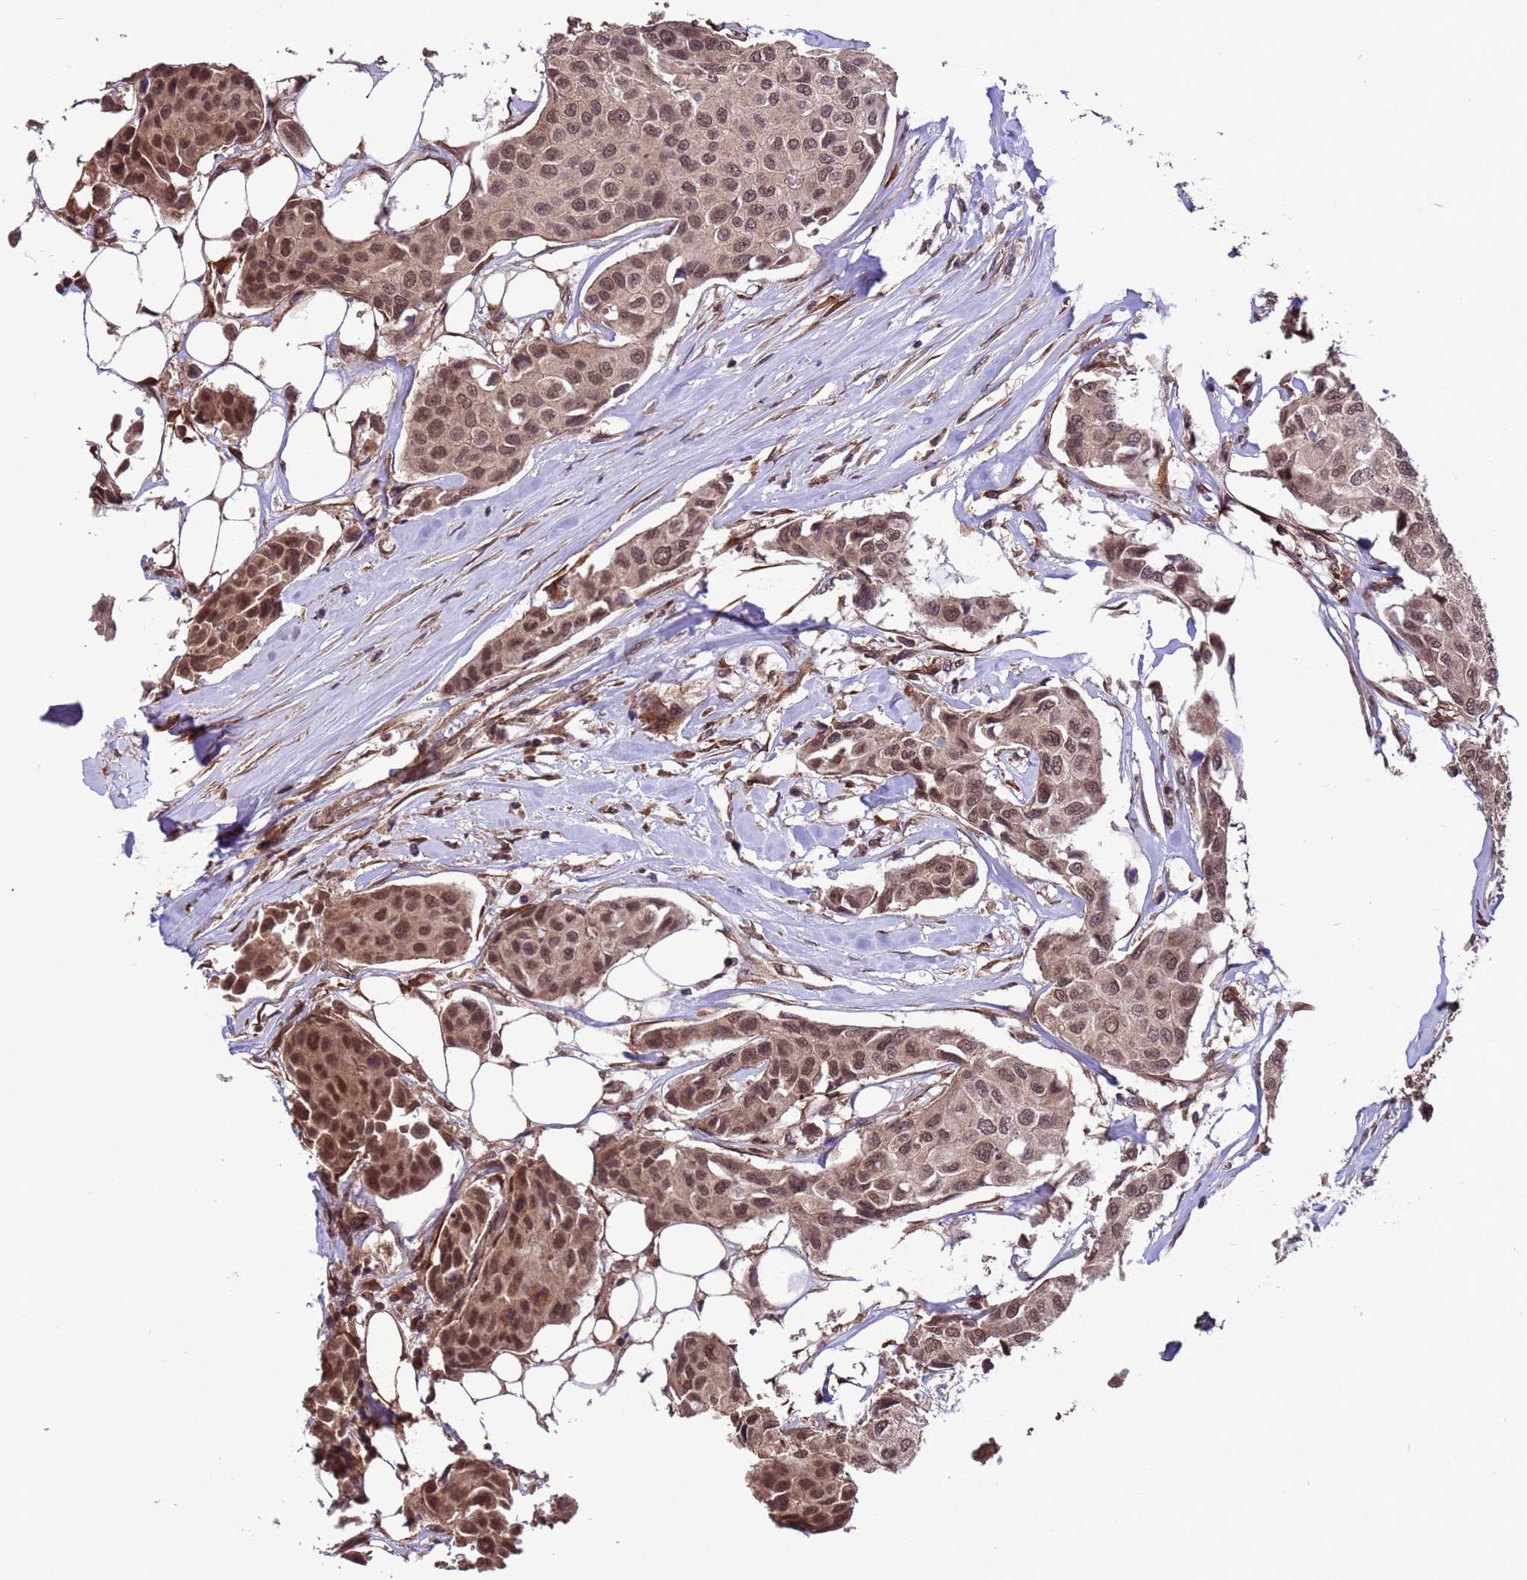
{"staining": {"intensity": "moderate", "quantity": ">75%", "location": "nuclear"}, "tissue": "breast cancer", "cell_type": "Tumor cells", "image_type": "cancer", "snomed": [{"axis": "morphology", "description": "Duct carcinoma"}, {"axis": "topography", "description": "Breast"}], "caption": "The immunohistochemical stain labels moderate nuclear expression in tumor cells of breast cancer (infiltrating ductal carcinoma) tissue.", "gene": "VSTM4", "patient": {"sex": "female", "age": 80}}